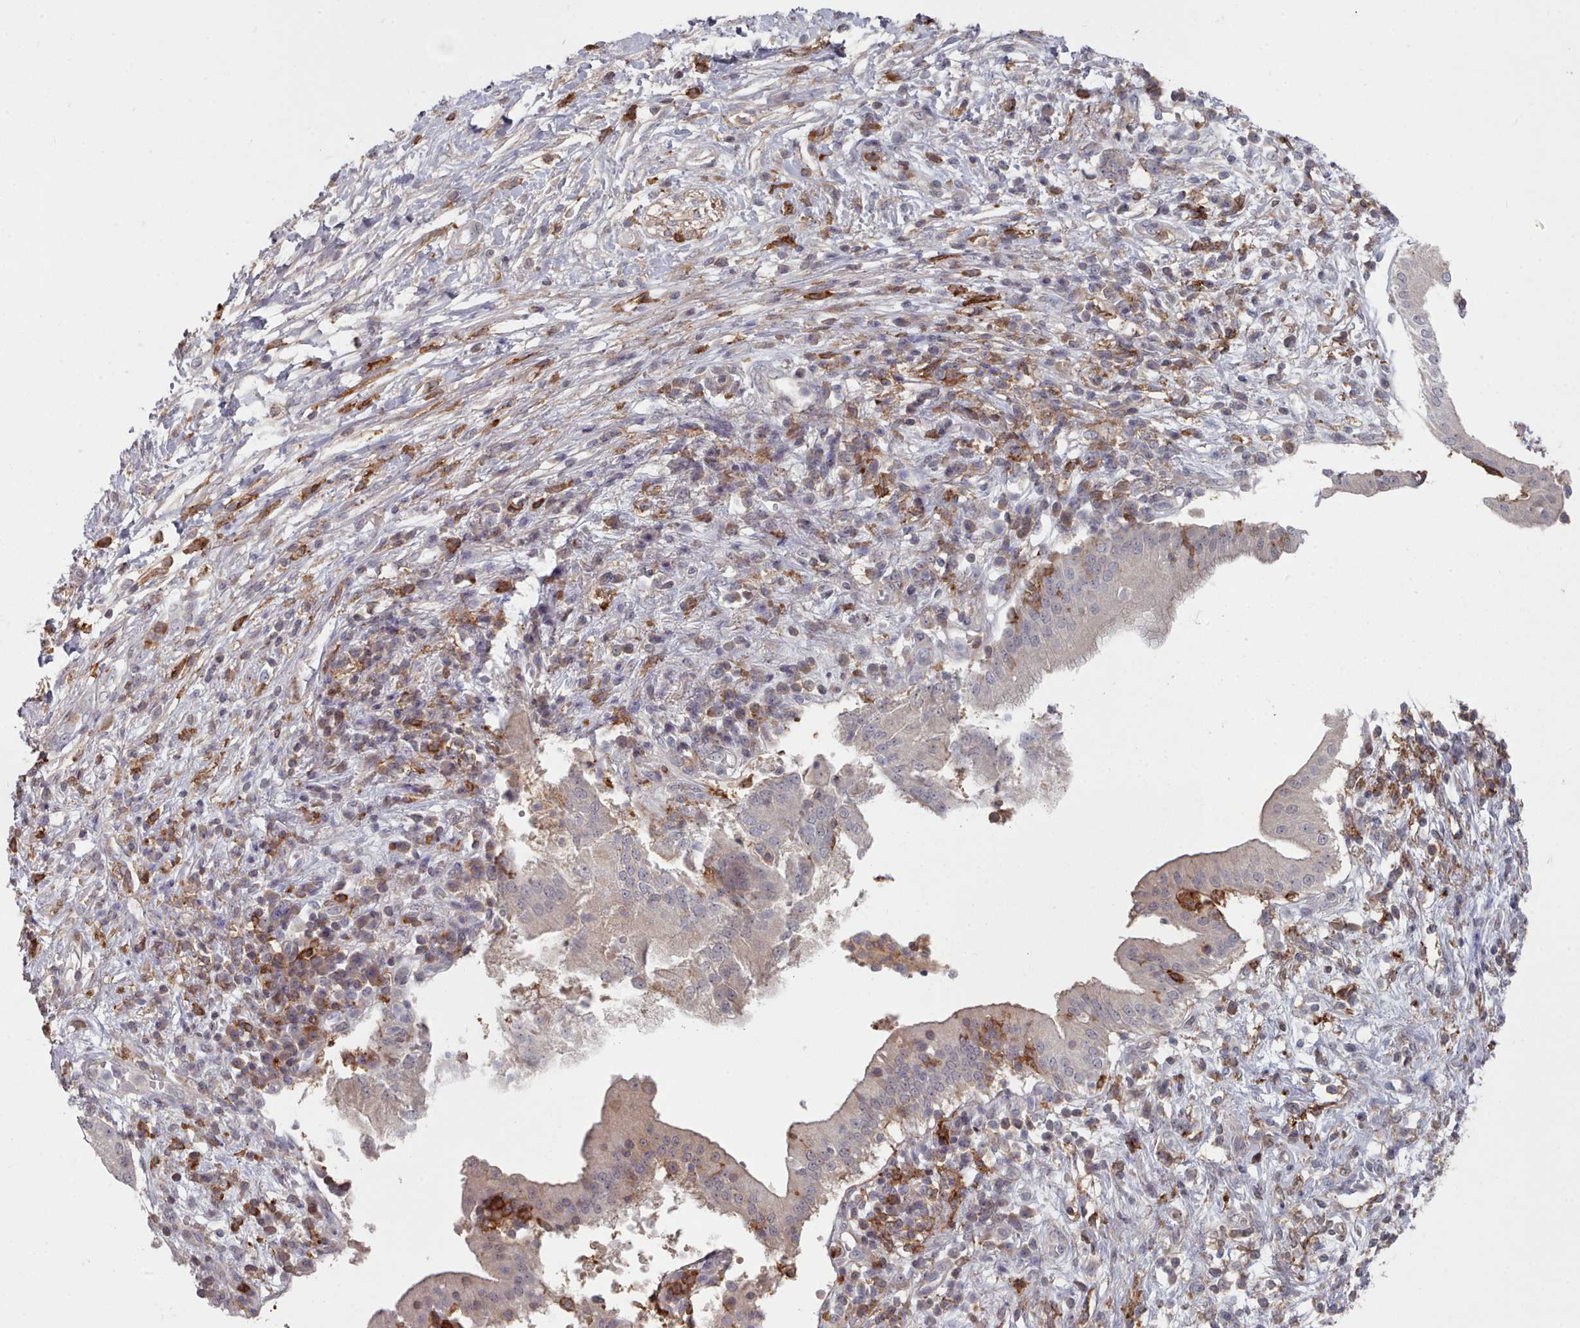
{"staining": {"intensity": "weak", "quantity": "25%-75%", "location": "cytoplasmic/membranous,nuclear"}, "tissue": "pancreatic cancer", "cell_type": "Tumor cells", "image_type": "cancer", "snomed": [{"axis": "morphology", "description": "Adenocarcinoma, NOS"}, {"axis": "topography", "description": "Pancreas"}], "caption": "Human pancreatic cancer stained for a protein (brown) displays weak cytoplasmic/membranous and nuclear positive staining in approximately 25%-75% of tumor cells.", "gene": "COL8A2", "patient": {"sex": "male", "age": 68}}